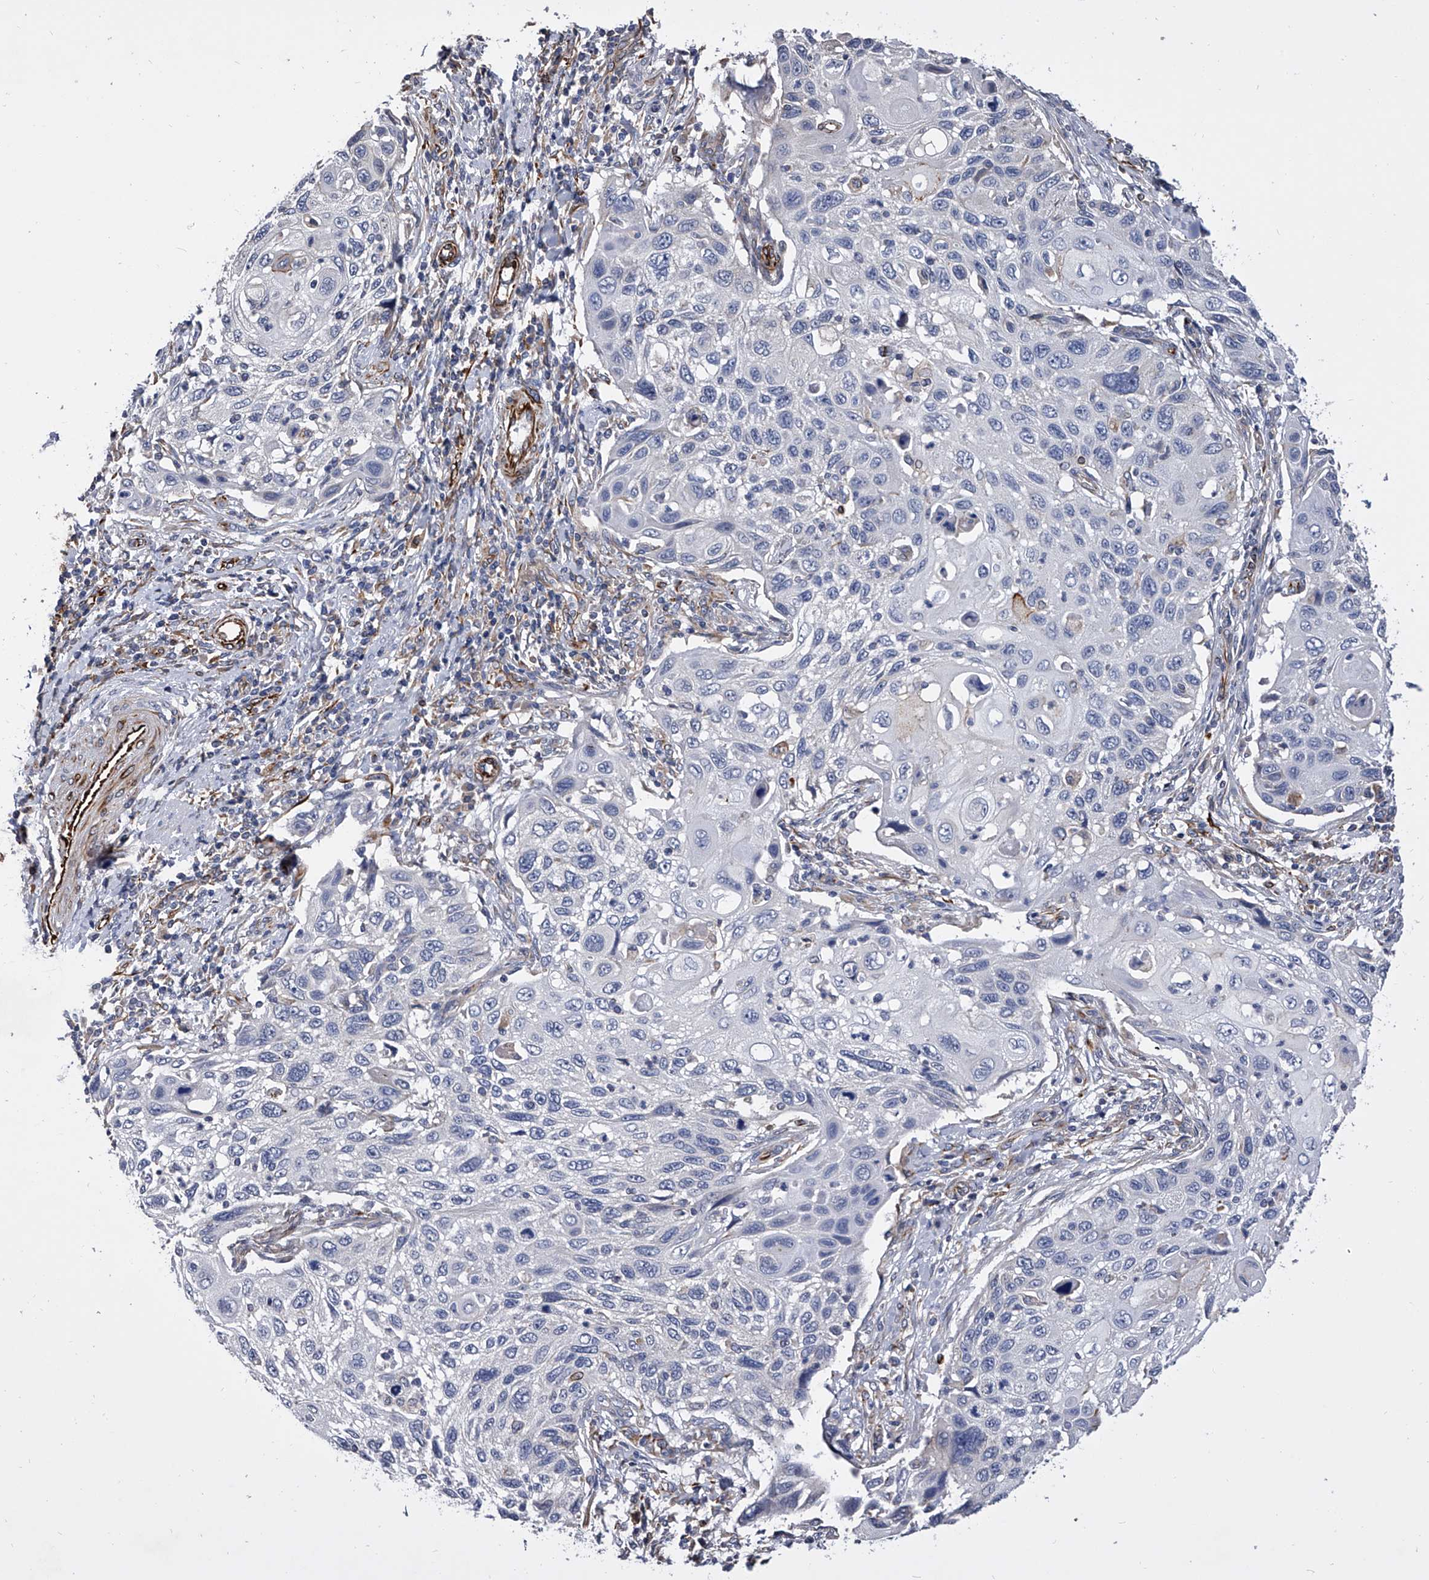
{"staining": {"intensity": "negative", "quantity": "none", "location": "none"}, "tissue": "cervical cancer", "cell_type": "Tumor cells", "image_type": "cancer", "snomed": [{"axis": "morphology", "description": "Squamous cell carcinoma, NOS"}, {"axis": "topography", "description": "Cervix"}], "caption": "IHC image of cervical cancer stained for a protein (brown), which demonstrates no staining in tumor cells. (DAB IHC visualized using brightfield microscopy, high magnification).", "gene": "EFCAB7", "patient": {"sex": "female", "age": 70}}